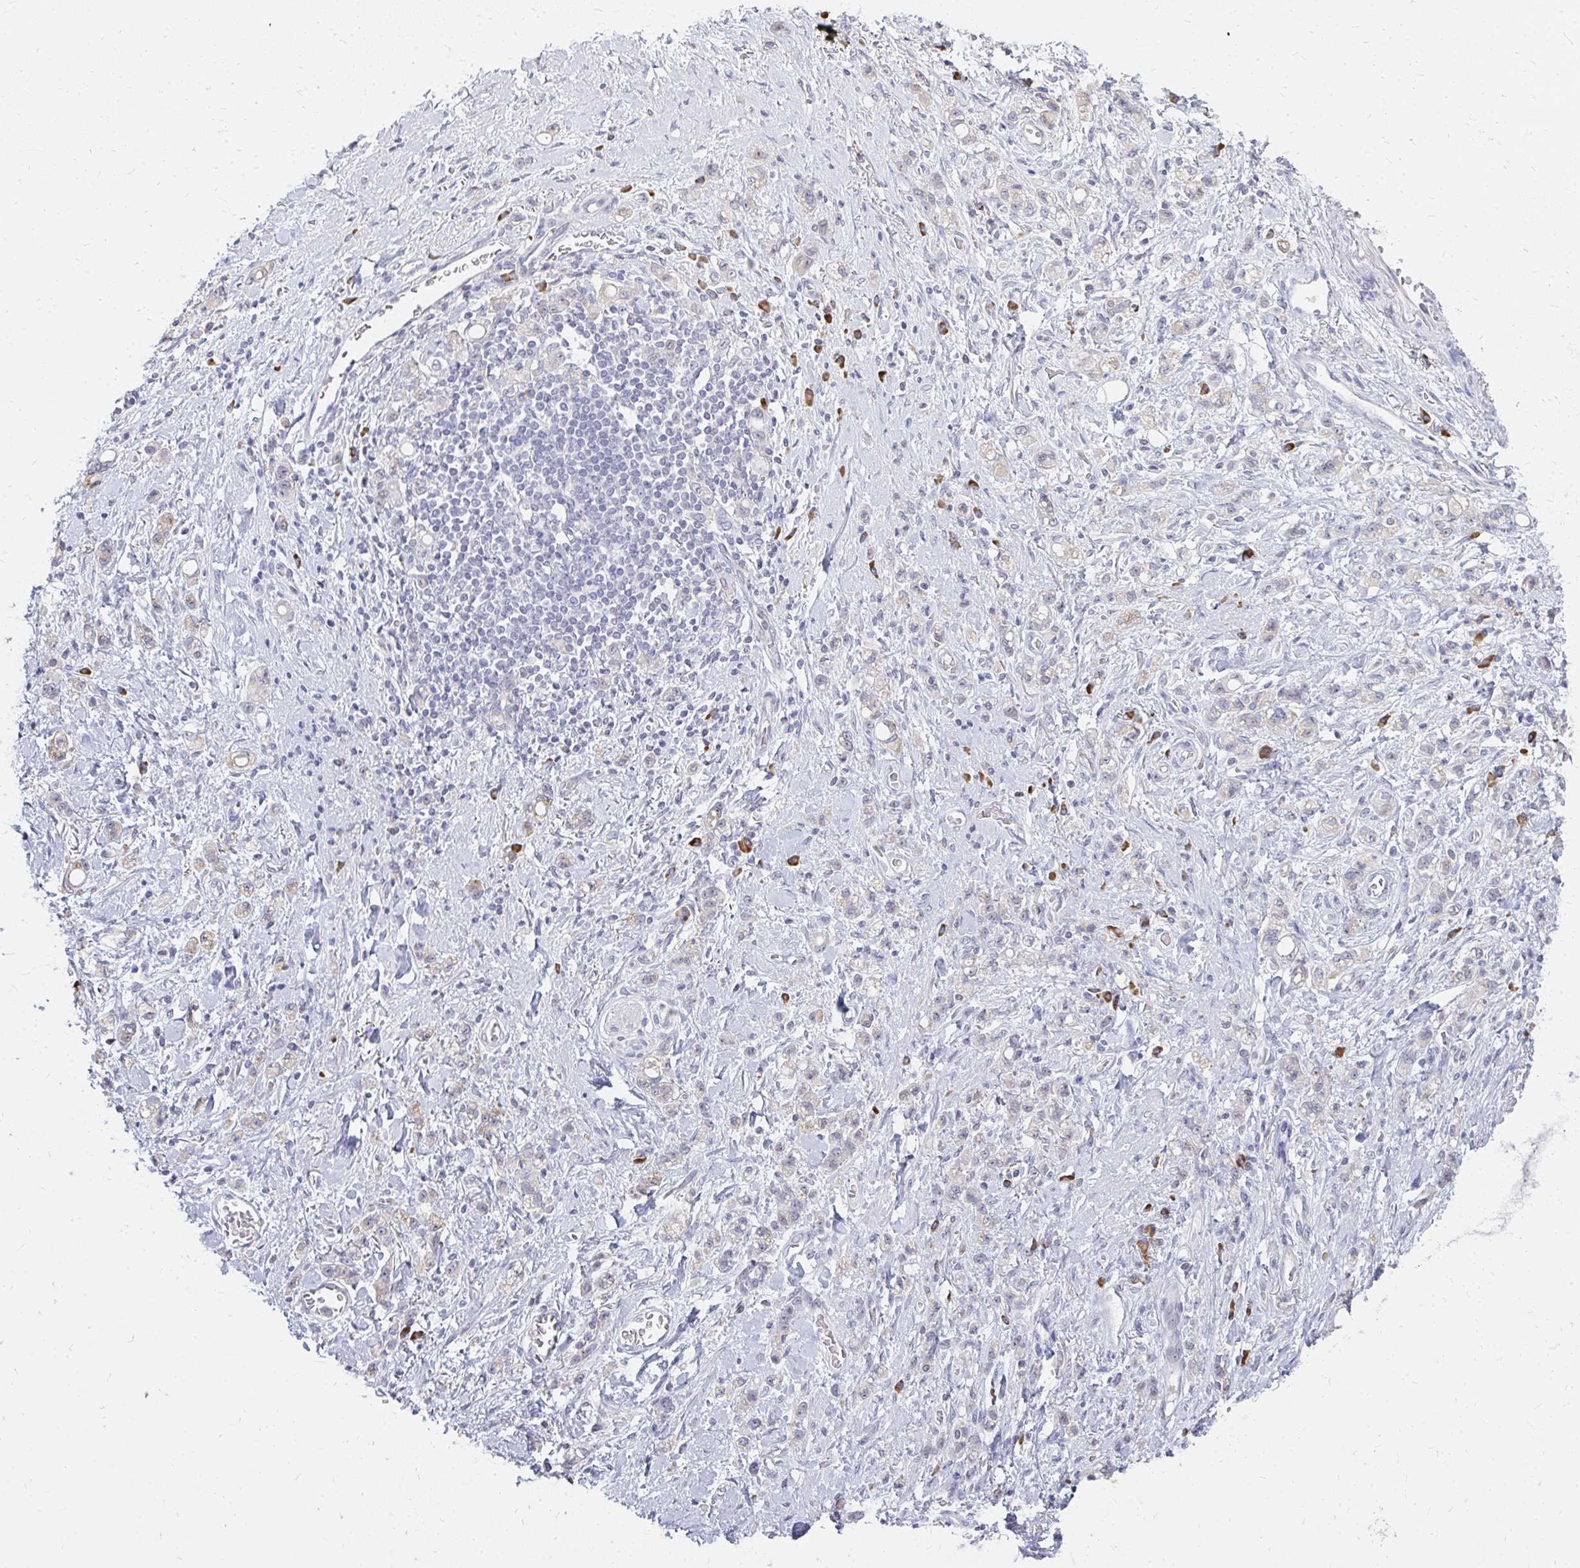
{"staining": {"intensity": "weak", "quantity": "<25%", "location": "cytoplasmic/membranous"}, "tissue": "stomach cancer", "cell_type": "Tumor cells", "image_type": "cancer", "snomed": [{"axis": "morphology", "description": "Adenocarcinoma, NOS"}, {"axis": "topography", "description": "Stomach"}], "caption": "Immunohistochemistry photomicrograph of neoplastic tissue: adenocarcinoma (stomach) stained with DAB (3,3'-diaminobenzidine) reveals no significant protein expression in tumor cells.", "gene": "FAM9A", "patient": {"sex": "male", "age": 77}}